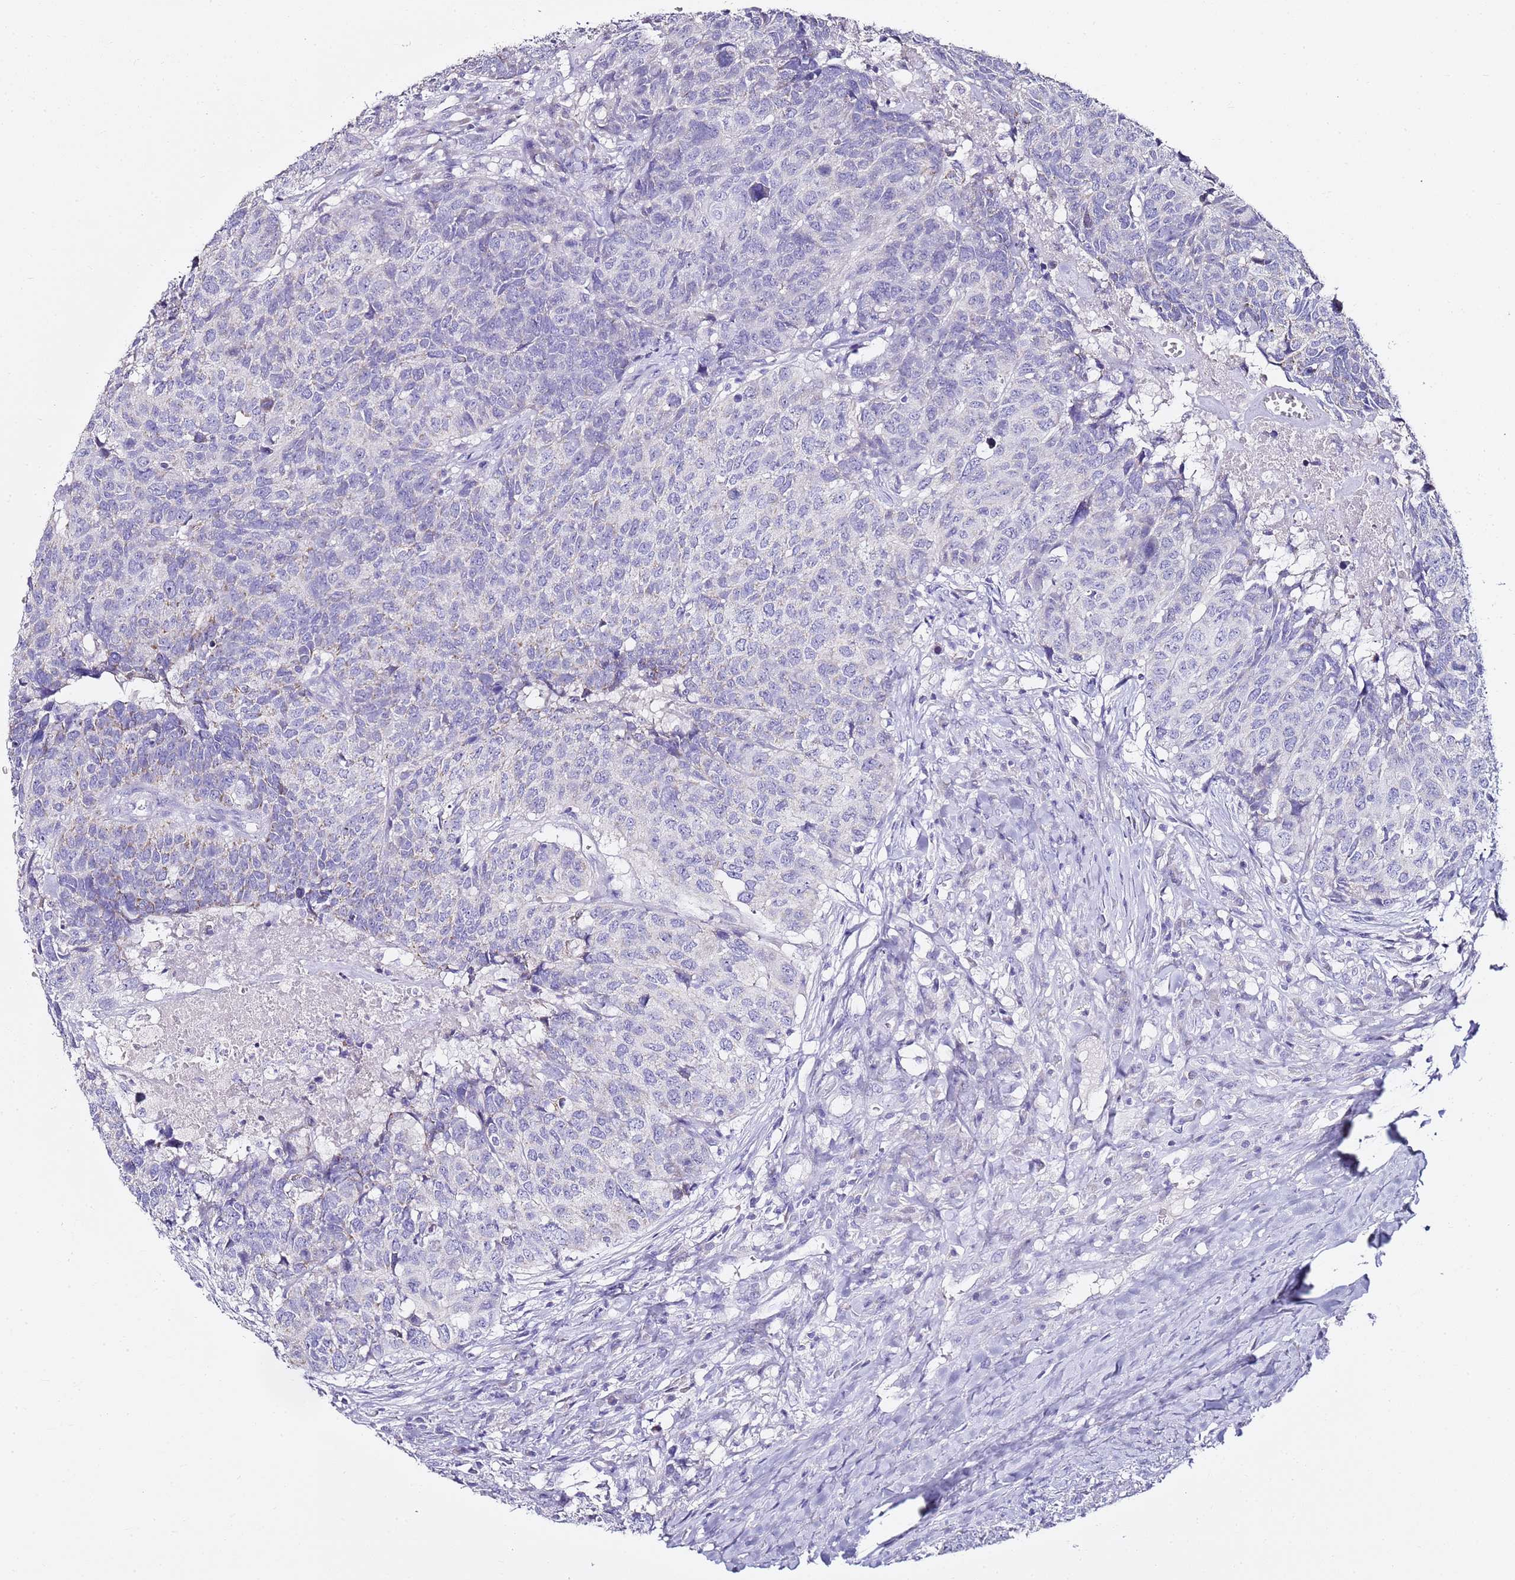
{"staining": {"intensity": "negative", "quantity": "none", "location": "none"}, "tissue": "head and neck cancer", "cell_type": "Tumor cells", "image_type": "cancer", "snomed": [{"axis": "morphology", "description": "Normal tissue, NOS"}, {"axis": "morphology", "description": "Squamous cell carcinoma, NOS"}, {"axis": "topography", "description": "Skeletal muscle"}, {"axis": "topography", "description": "Vascular tissue"}, {"axis": "topography", "description": "Peripheral nerve tissue"}, {"axis": "topography", "description": "Head-Neck"}], "caption": "A photomicrograph of head and neck squamous cell carcinoma stained for a protein displays no brown staining in tumor cells.", "gene": "MYBPC3", "patient": {"sex": "male", "age": 66}}